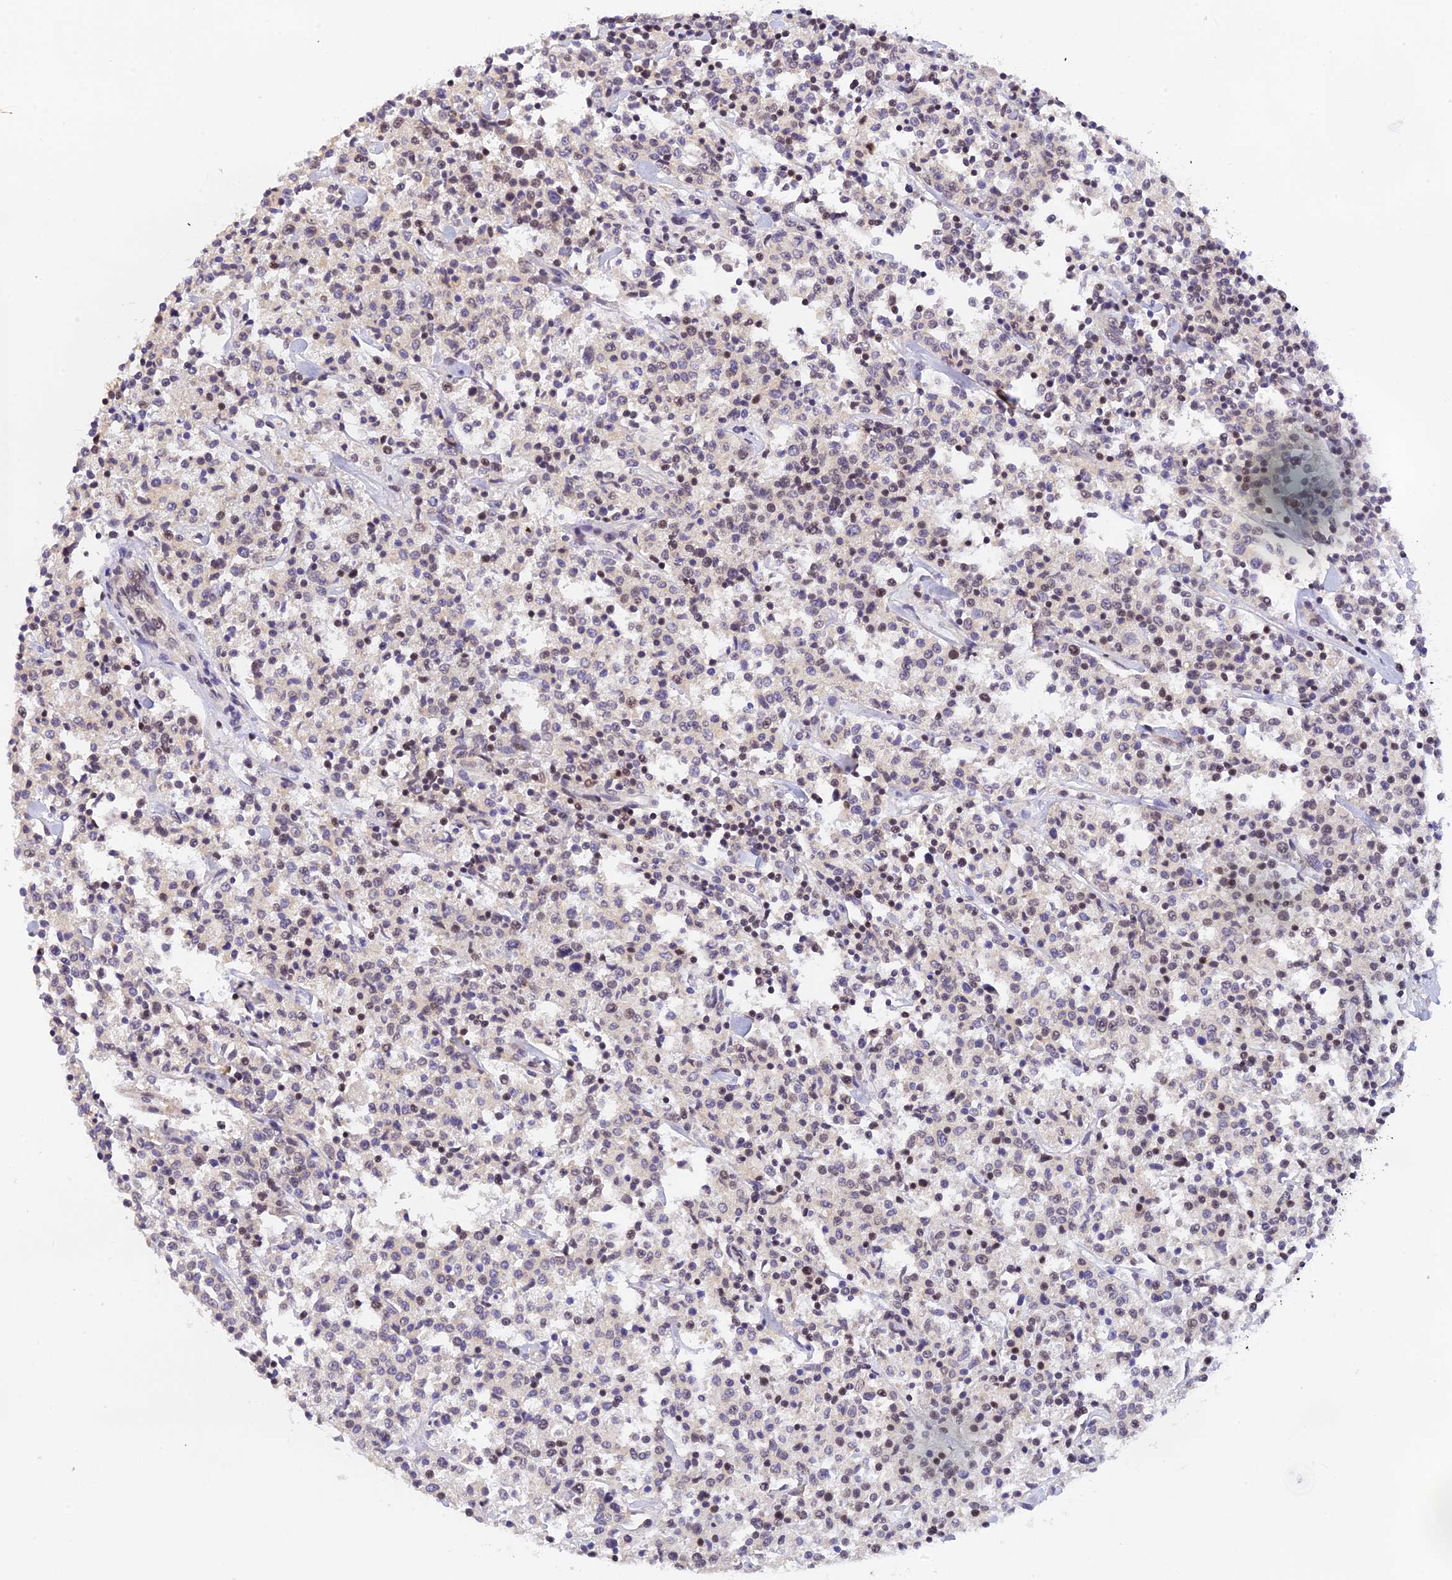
{"staining": {"intensity": "negative", "quantity": "none", "location": "none"}, "tissue": "lymphoma", "cell_type": "Tumor cells", "image_type": "cancer", "snomed": [{"axis": "morphology", "description": "Malignant lymphoma, non-Hodgkin's type, Low grade"}, {"axis": "topography", "description": "Small intestine"}], "caption": "Immunohistochemistry micrograph of neoplastic tissue: human lymphoma stained with DAB displays no significant protein staining in tumor cells. (DAB immunohistochemistry with hematoxylin counter stain).", "gene": "PEX16", "patient": {"sex": "female", "age": 59}}